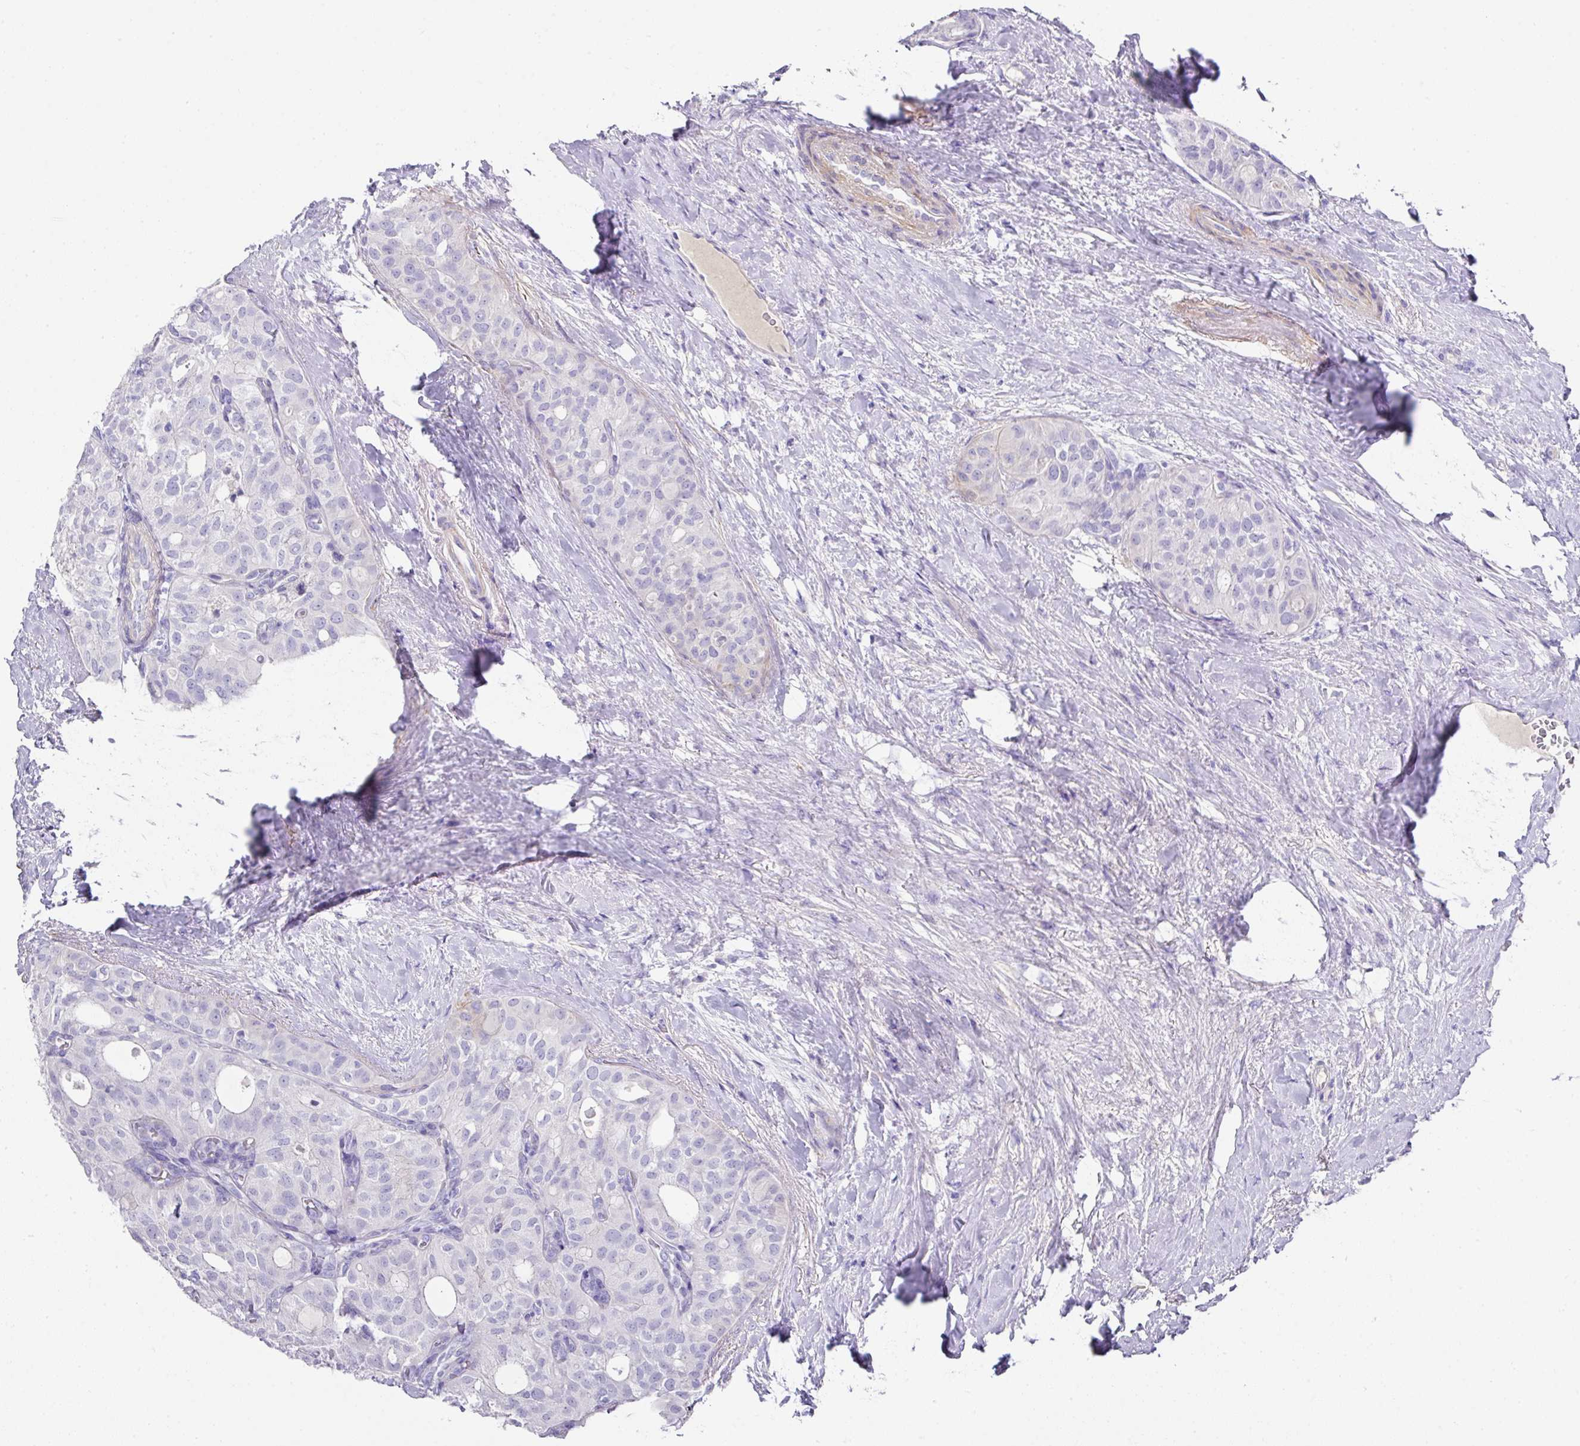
{"staining": {"intensity": "negative", "quantity": "none", "location": "none"}, "tissue": "thyroid cancer", "cell_type": "Tumor cells", "image_type": "cancer", "snomed": [{"axis": "morphology", "description": "Follicular adenoma carcinoma, NOS"}, {"axis": "topography", "description": "Thyroid gland"}], "caption": "A micrograph of human thyroid follicular adenoma carcinoma is negative for staining in tumor cells.", "gene": "TARM1", "patient": {"sex": "male", "age": 75}}